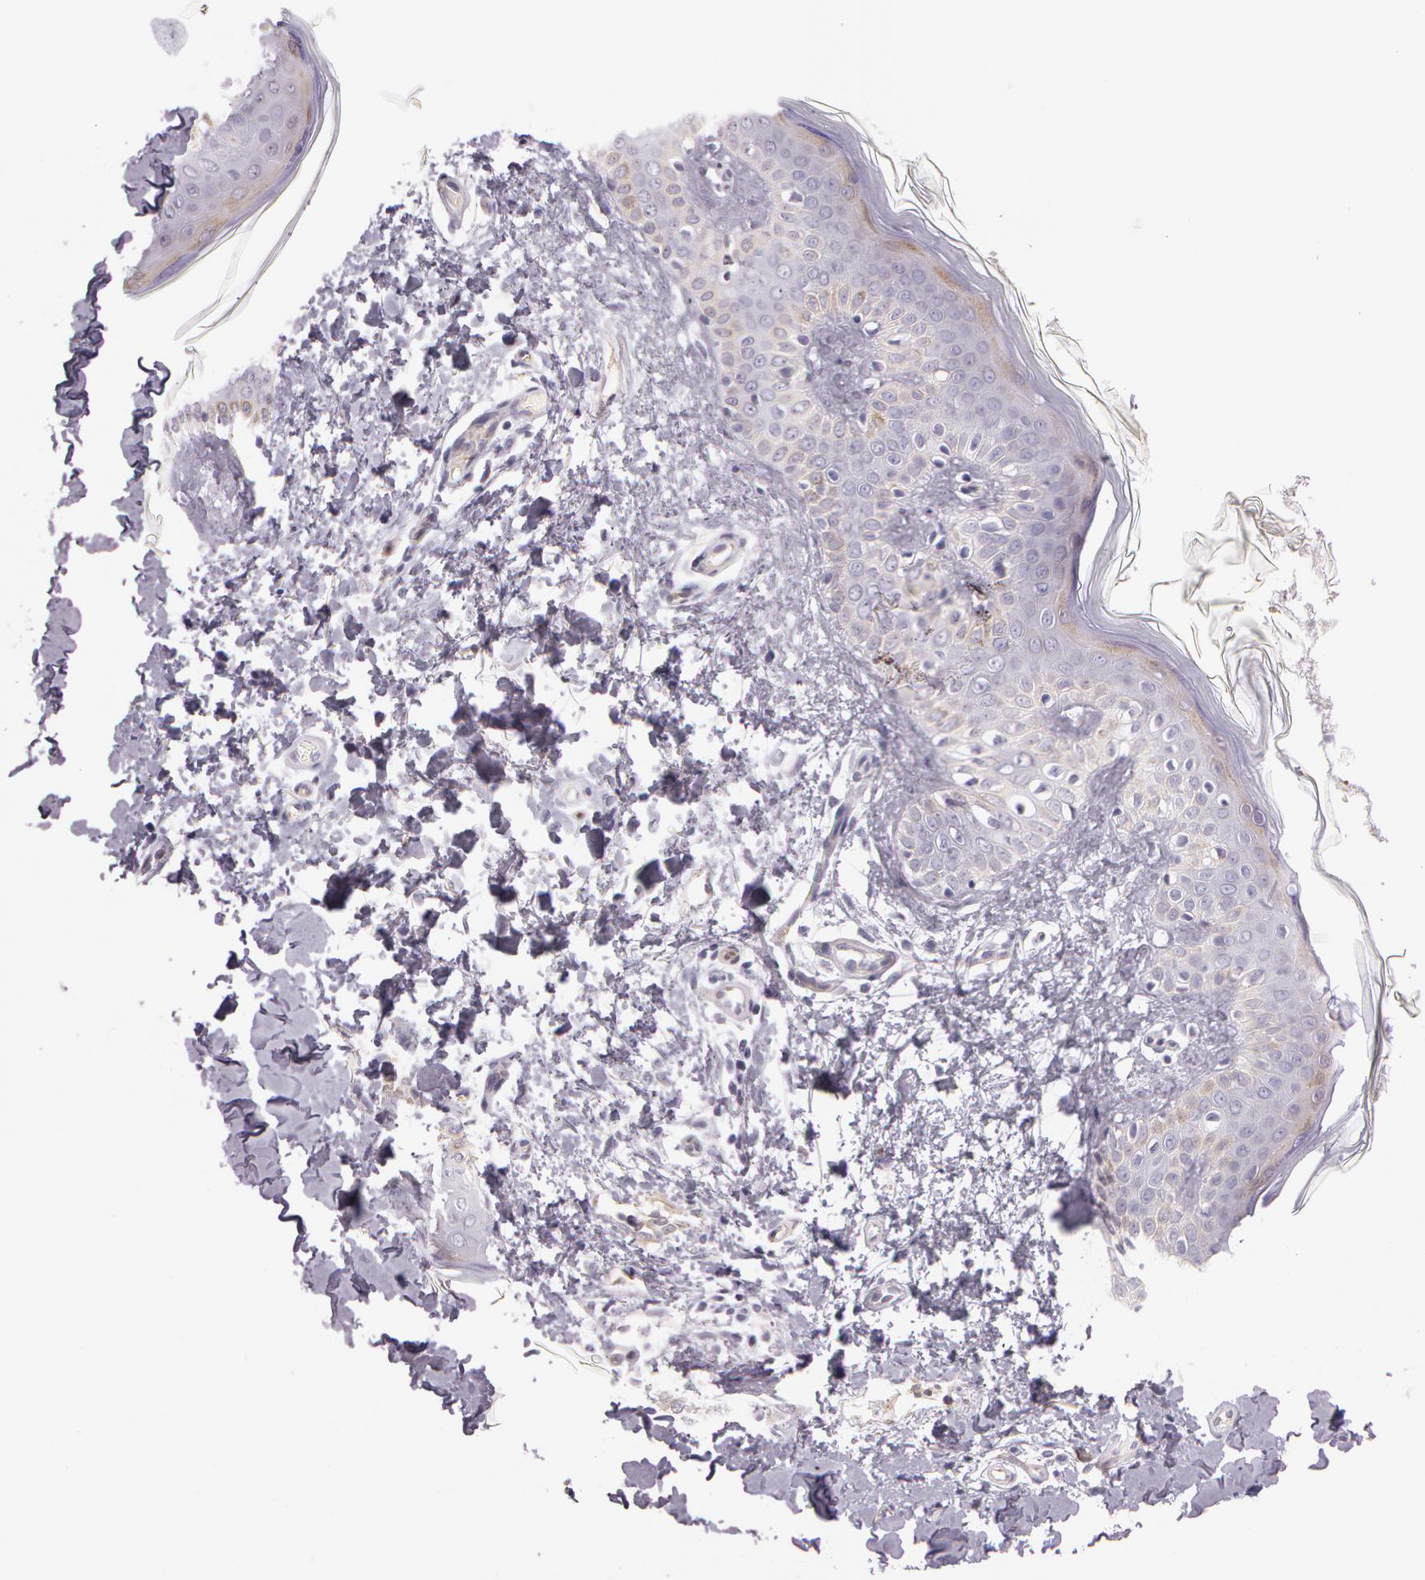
{"staining": {"intensity": "negative", "quantity": "none", "location": "none"}, "tissue": "skin", "cell_type": "Fibroblasts", "image_type": "normal", "snomed": [{"axis": "morphology", "description": "Normal tissue, NOS"}, {"axis": "topography", "description": "Skin"}], "caption": "Immunohistochemistry histopathology image of unremarkable skin: skin stained with DAB shows no significant protein expression in fibroblasts. (IHC, brightfield microscopy, high magnification).", "gene": "APP", "patient": {"sex": "male", "age": 32}}